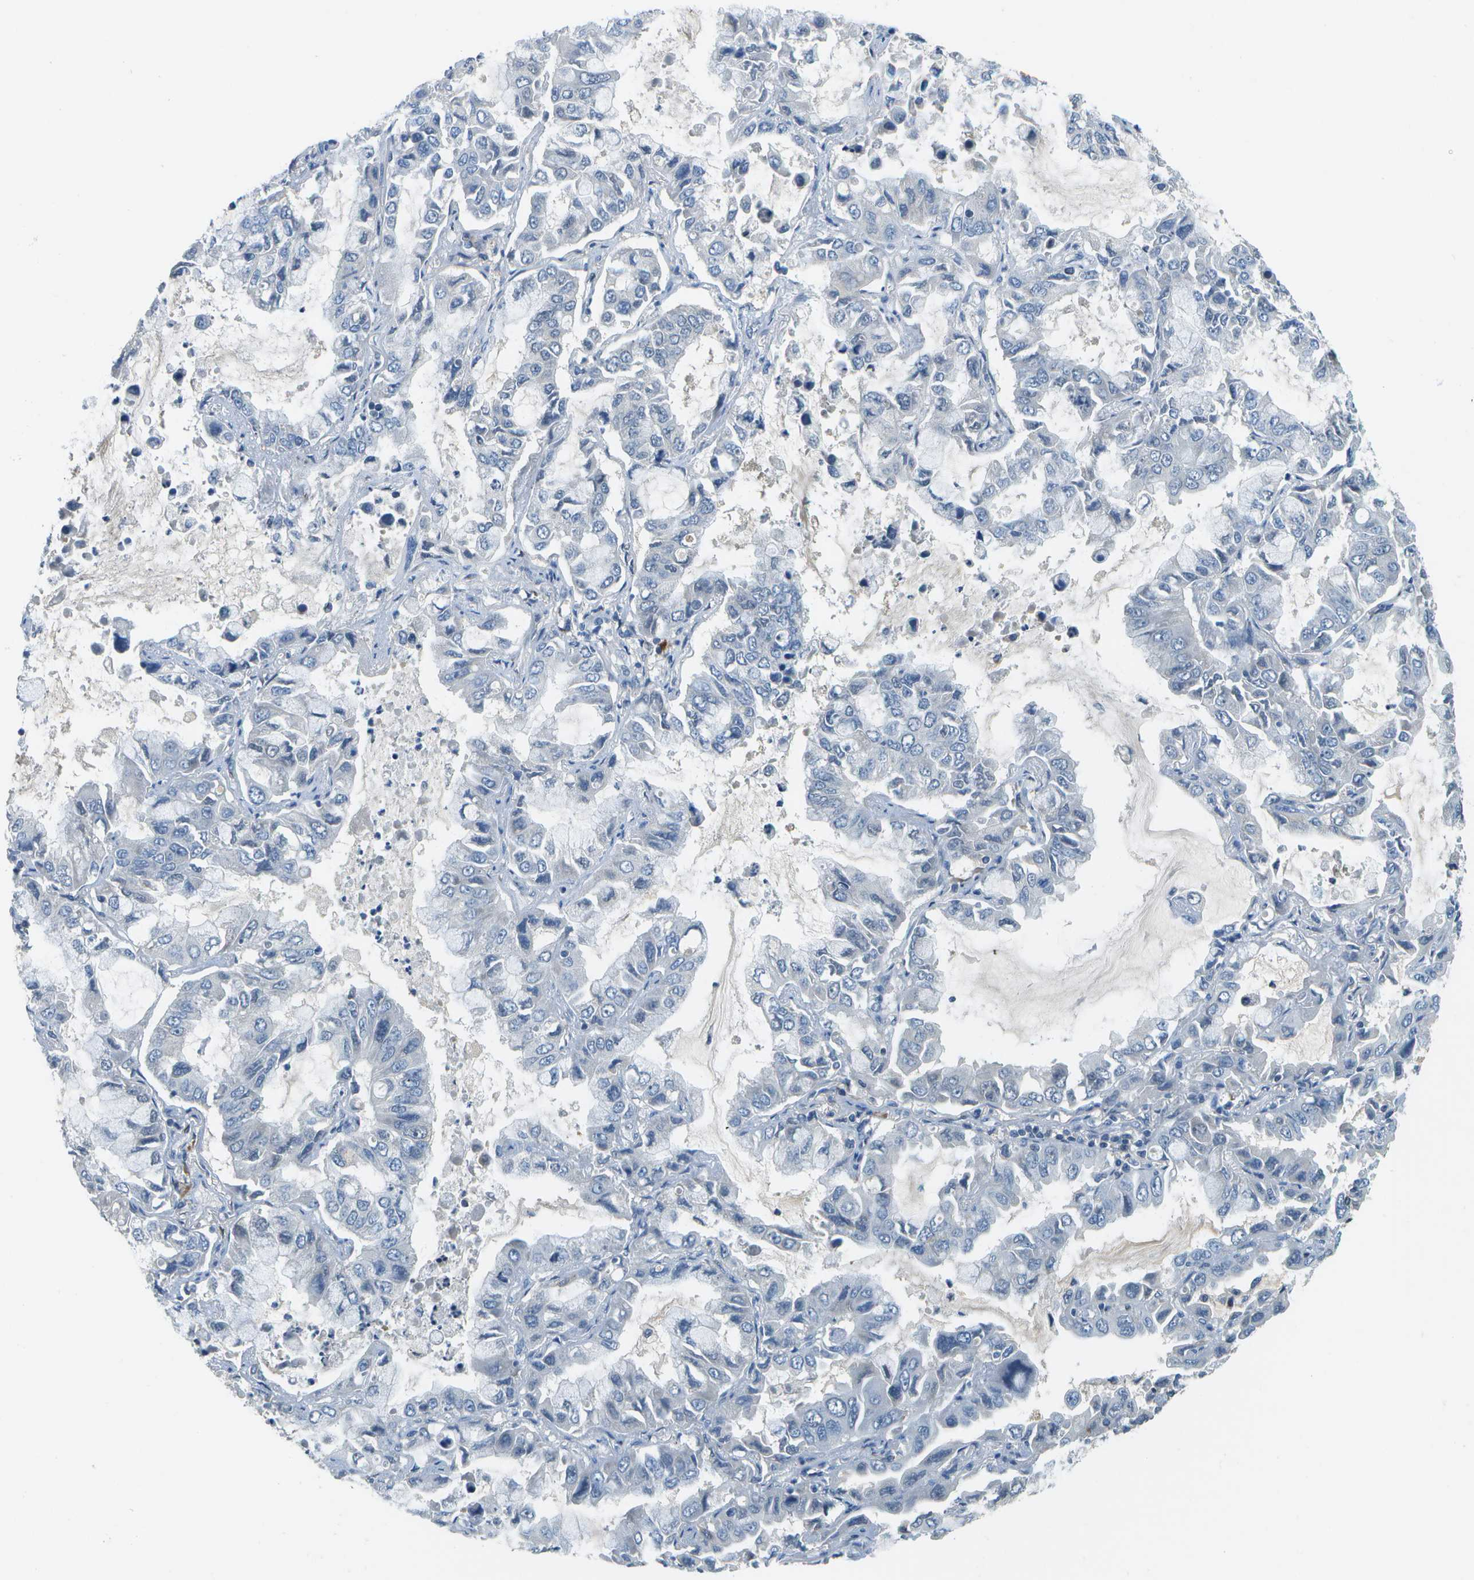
{"staining": {"intensity": "negative", "quantity": "none", "location": "none"}, "tissue": "lung cancer", "cell_type": "Tumor cells", "image_type": "cancer", "snomed": [{"axis": "morphology", "description": "Adenocarcinoma, NOS"}, {"axis": "topography", "description": "Lung"}], "caption": "The micrograph demonstrates no significant positivity in tumor cells of lung cancer. The staining is performed using DAB brown chromogen with nuclei counter-stained in using hematoxylin.", "gene": "PTGIS", "patient": {"sex": "male", "age": 64}}